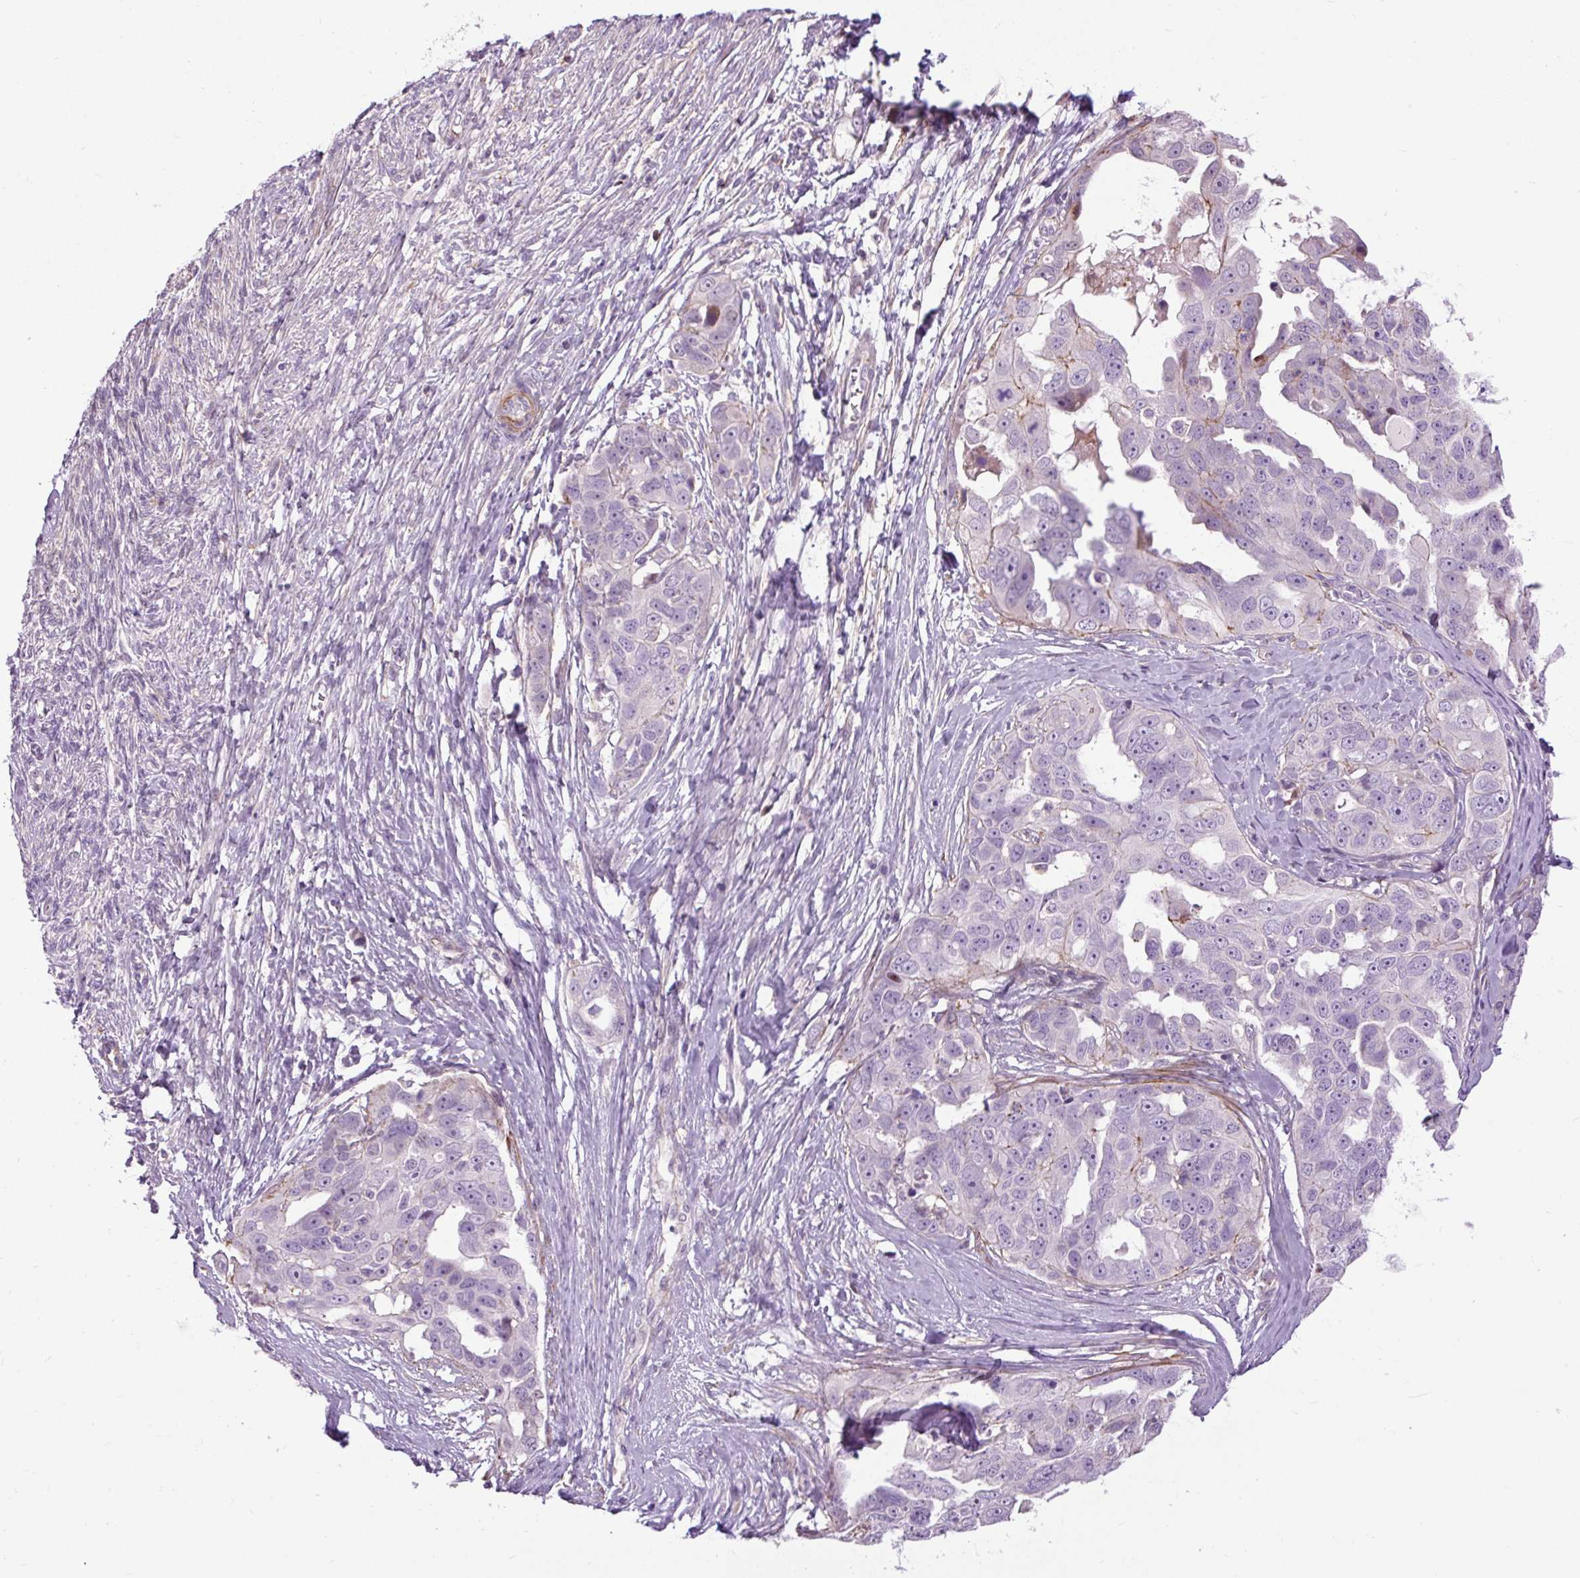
{"staining": {"intensity": "negative", "quantity": "none", "location": "none"}, "tissue": "ovarian cancer", "cell_type": "Tumor cells", "image_type": "cancer", "snomed": [{"axis": "morphology", "description": "Carcinoma, endometroid"}, {"axis": "topography", "description": "Ovary"}], "caption": "Immunohistochemistry (IHC) of ovarian endometroid carcinoma exhibits no staining in tumor cells.", "gene": "ZNF197", "patient": {"sex": "female", "age": 70}}